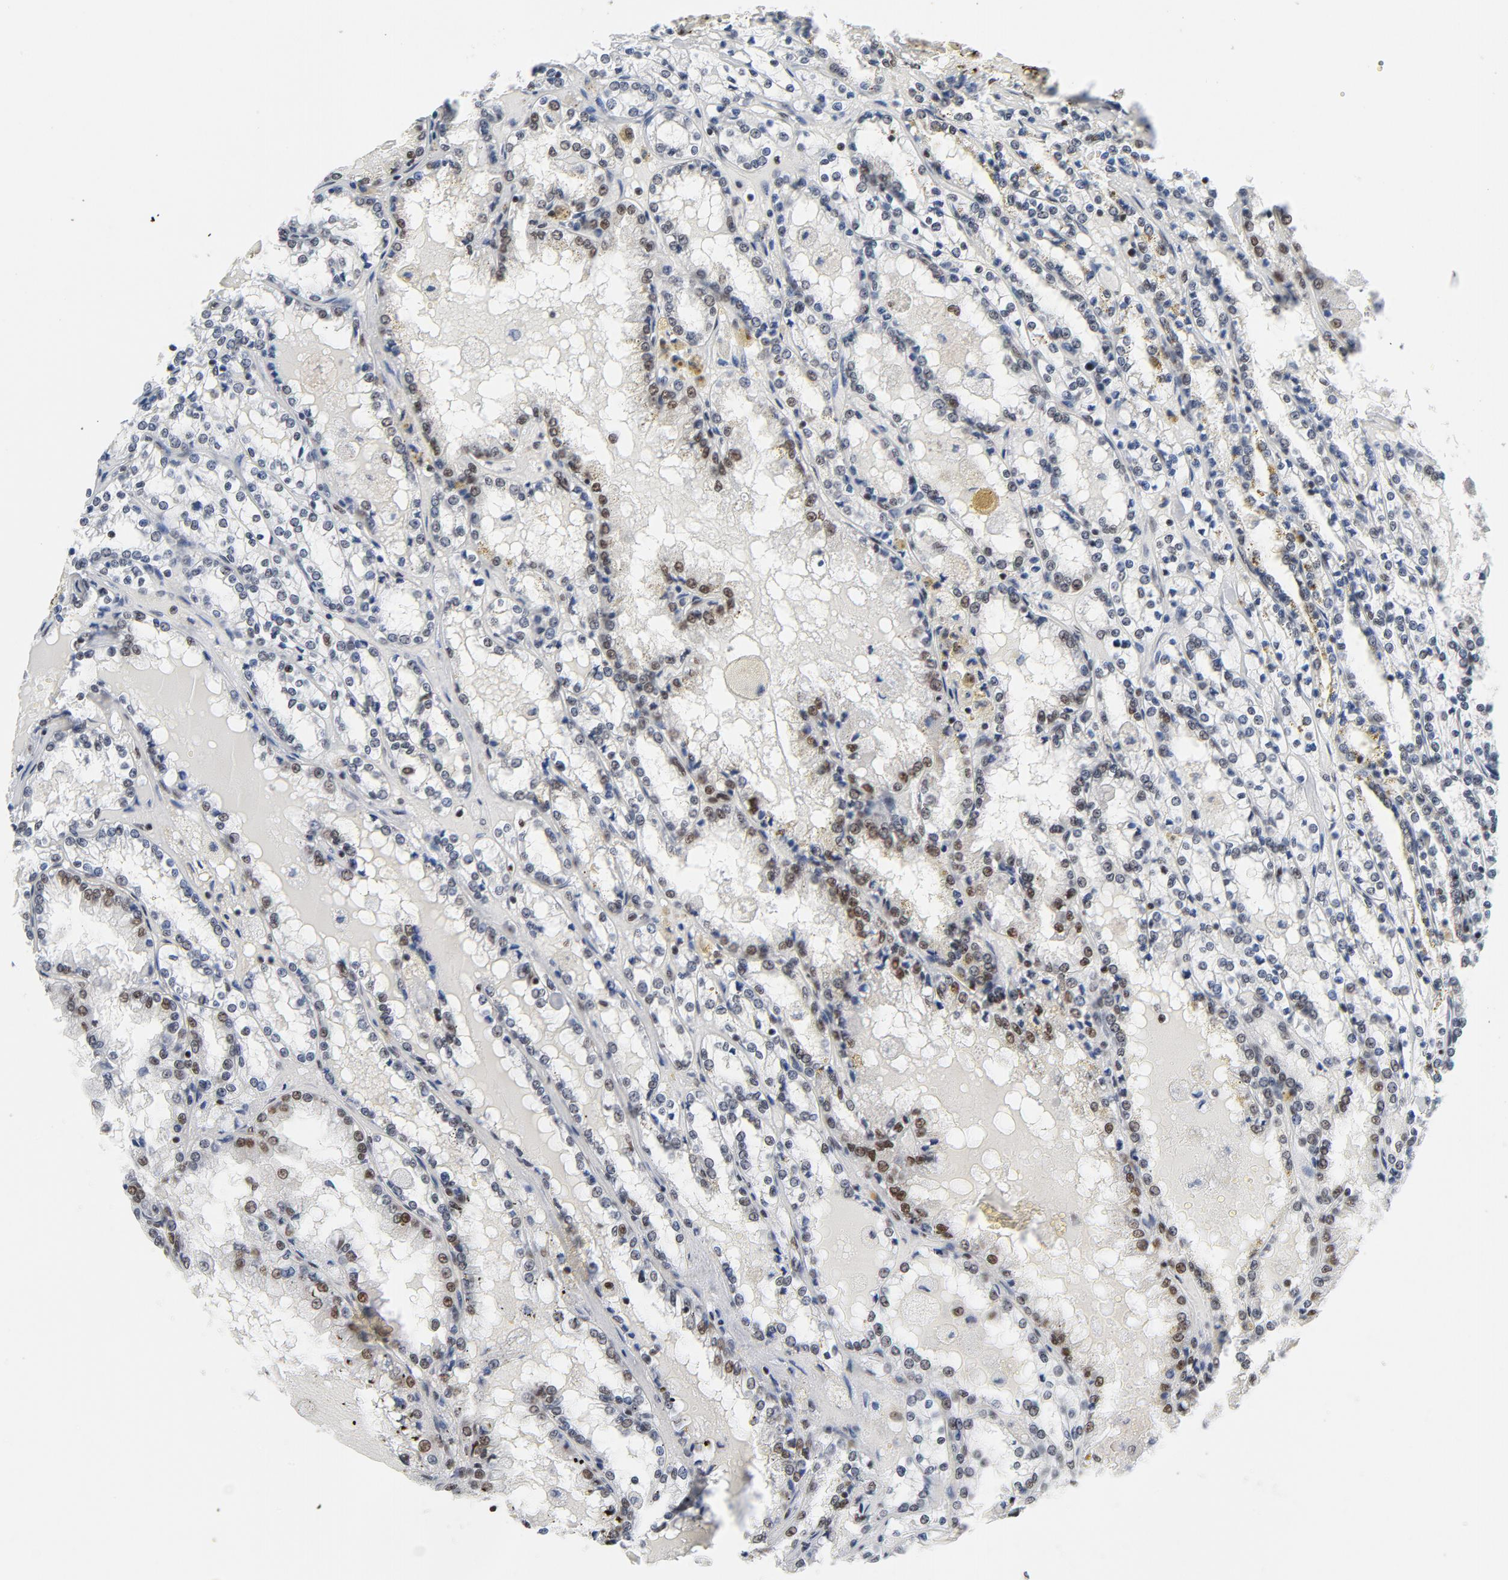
{"staining": {"intensity": "moderate", "quantity": "25%-75%", "location": "nuclear"}, "tissue": "renal cancer", "cell_type": "Tumor cells", "image_type": "cancer", "snomed": [{"axis": "morphology", "description": "Adenocarcinoma, NOS"}, {"axis": "topography", "description": "Kidney"}], "caption": "Immunohistochemistry (IHC) of human renal cancer displays medium levels of moderate nuclear staining in approximately 25%-75% of tumor cells.", "gene": "CSTF2", "patient": {"sex": "female", "age": 56}}